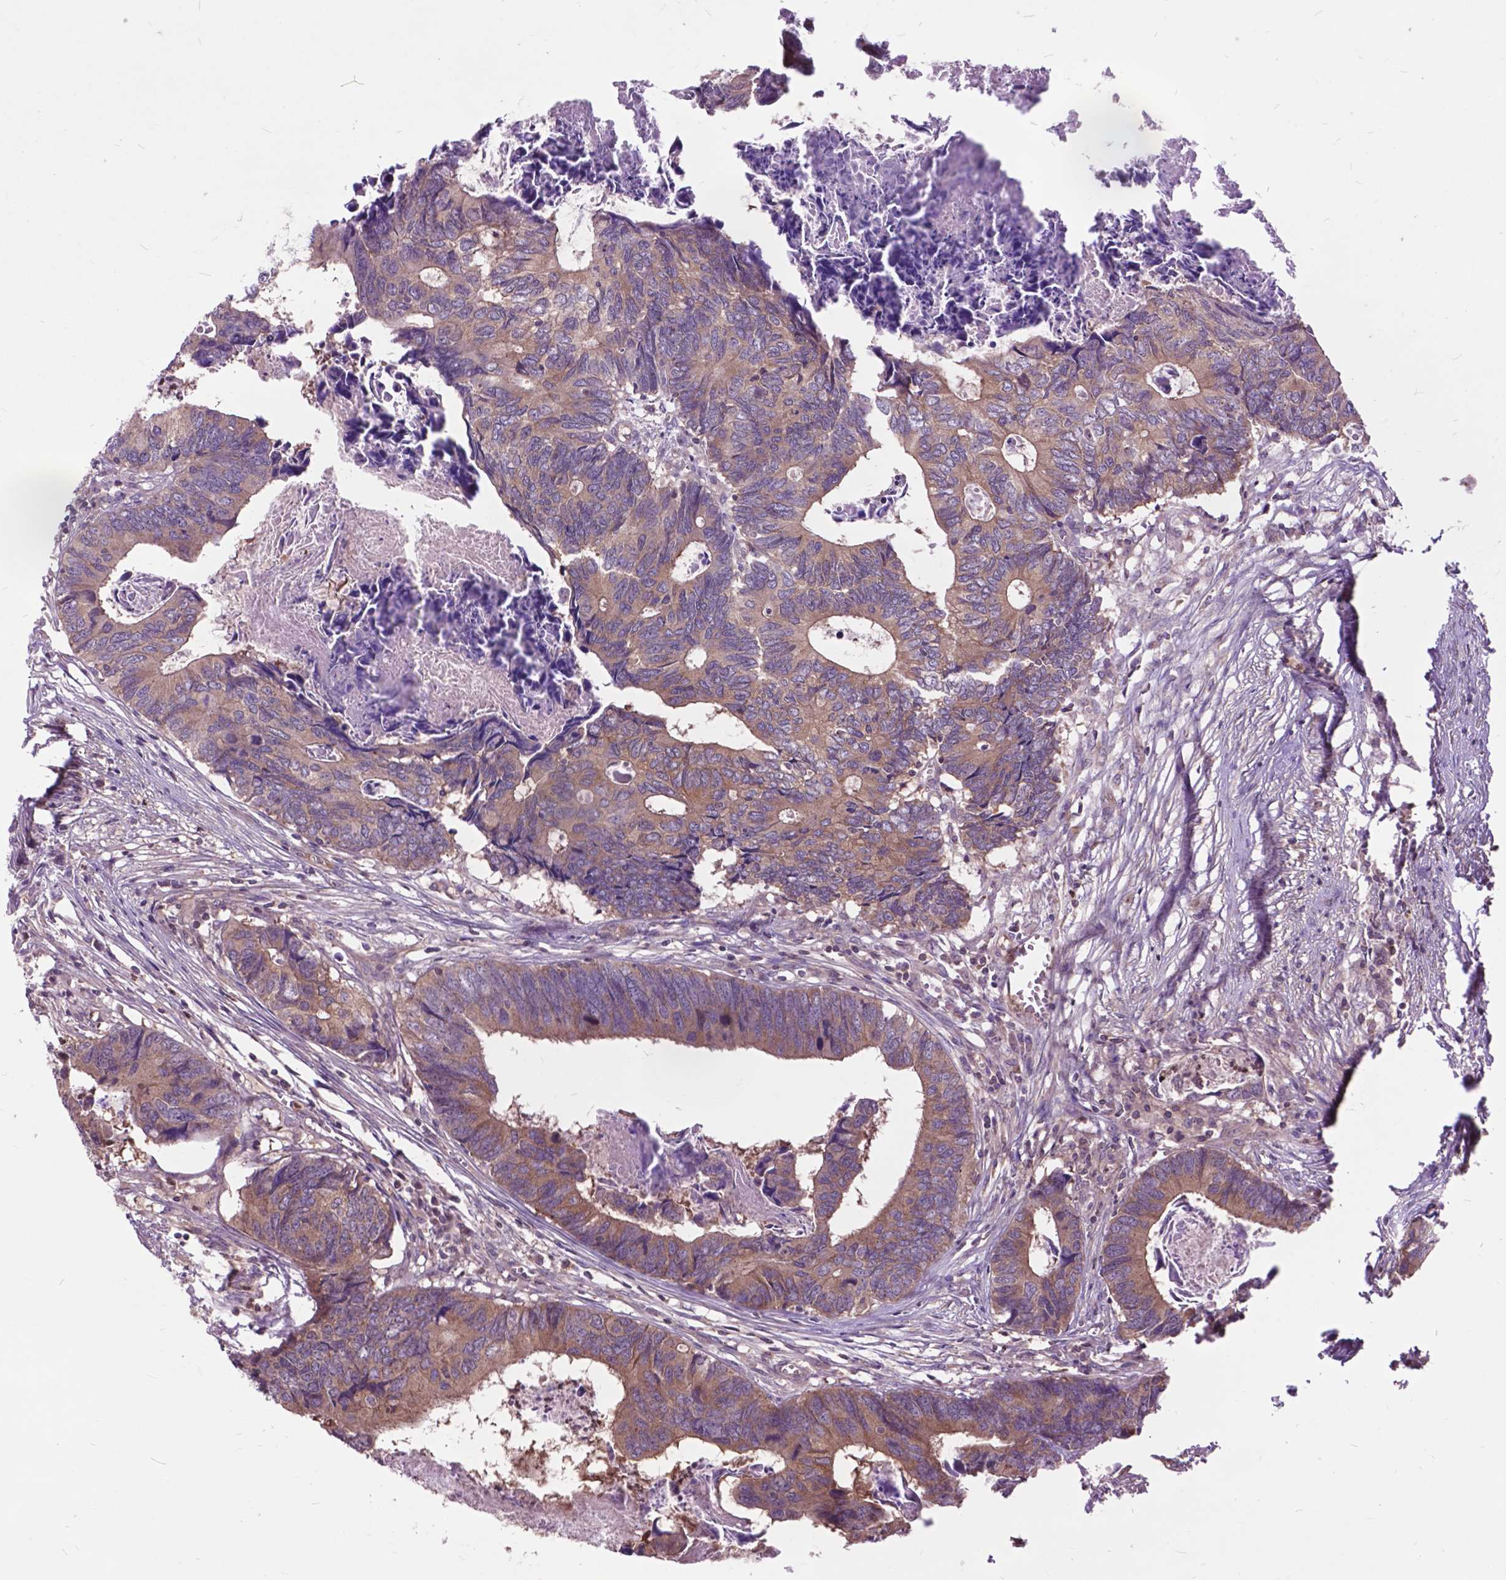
{"staining": {"intensity": "weak", "quantity": ">75%", "location": "cytoplasmic/membranous"}, "tissue": "colorectal cancer", "cell_type": "Tumor cells", "image_type": "cancer", "snomed": [{"axis": "morphology", "description": "Adenocarcinoma, NOS"}, {"axis": "topography", "description": "Colon"}], "caption": "A histopathology image showing weak cytoplasmic/membranous positivity in about >75% of tumor cells in colorectal cancer, as visualized by brown immunohistochemical staining.", "gene": "ARAF", "patient": {"sex": "female", "age": 82}}